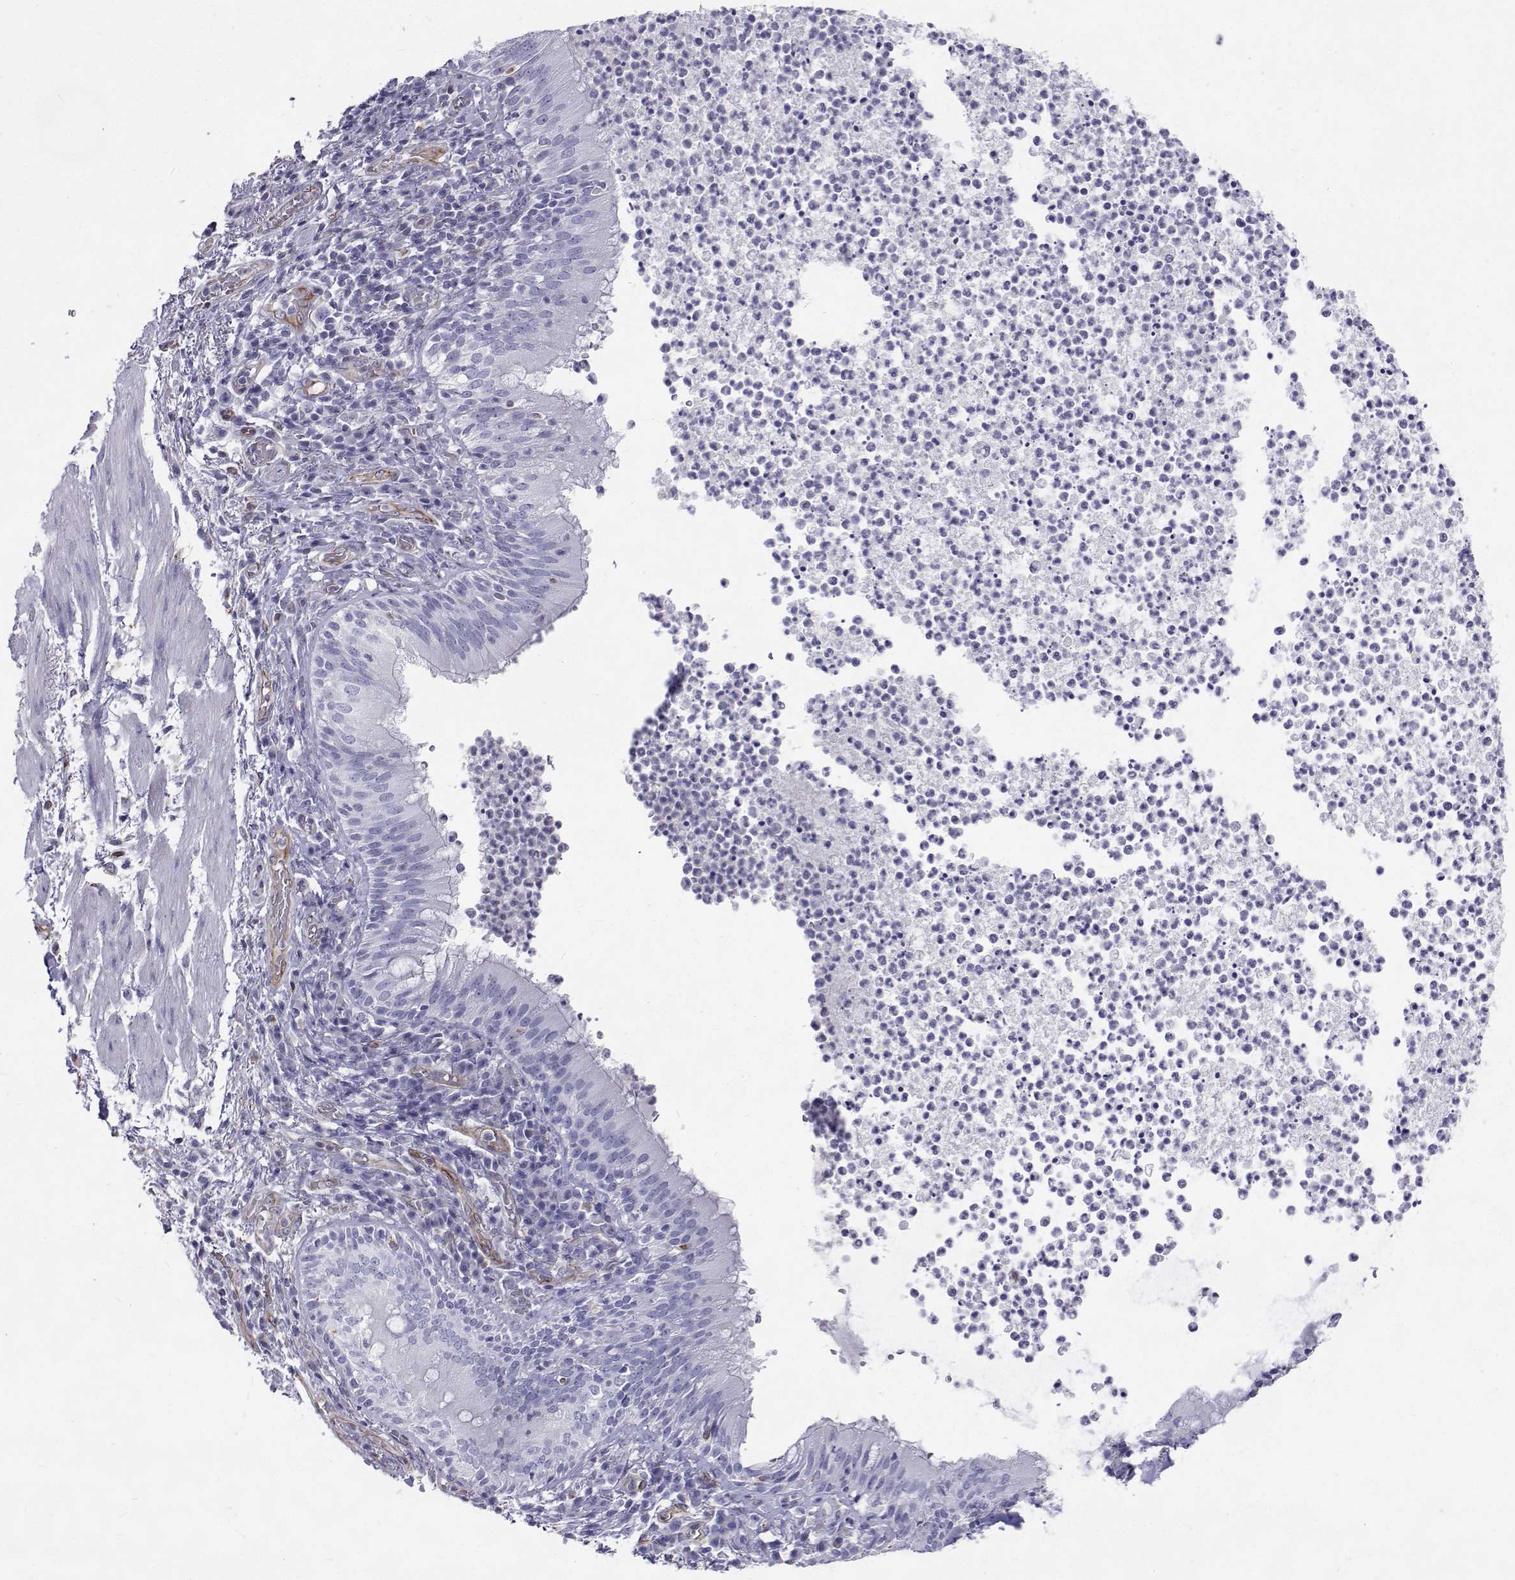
{"staining": {"intensity": "negative", "quantity": "none", "location": "none"}, "tissue": "bronchus", "cell_type": "Respiratory epithelial cells", "image_type": "normal", "snomed": [{"axis": "morphology", "description": "Normal tissue, NOS"}, {"axis": "topography", "description": "Lymph node"}, {"axis": "topography", "description": "Bronchus"}], "caption": "Immunohistochemistry (IHC) micrograph of normal human bronchus stained for a protein (brown), which demonstrates no positivity in respiratory epithelial cells. (Brightfield microscopy of DAB IHC at high magnification).", "gene": "OPRPN", "patient": {"sex": "male", "age": 56}}